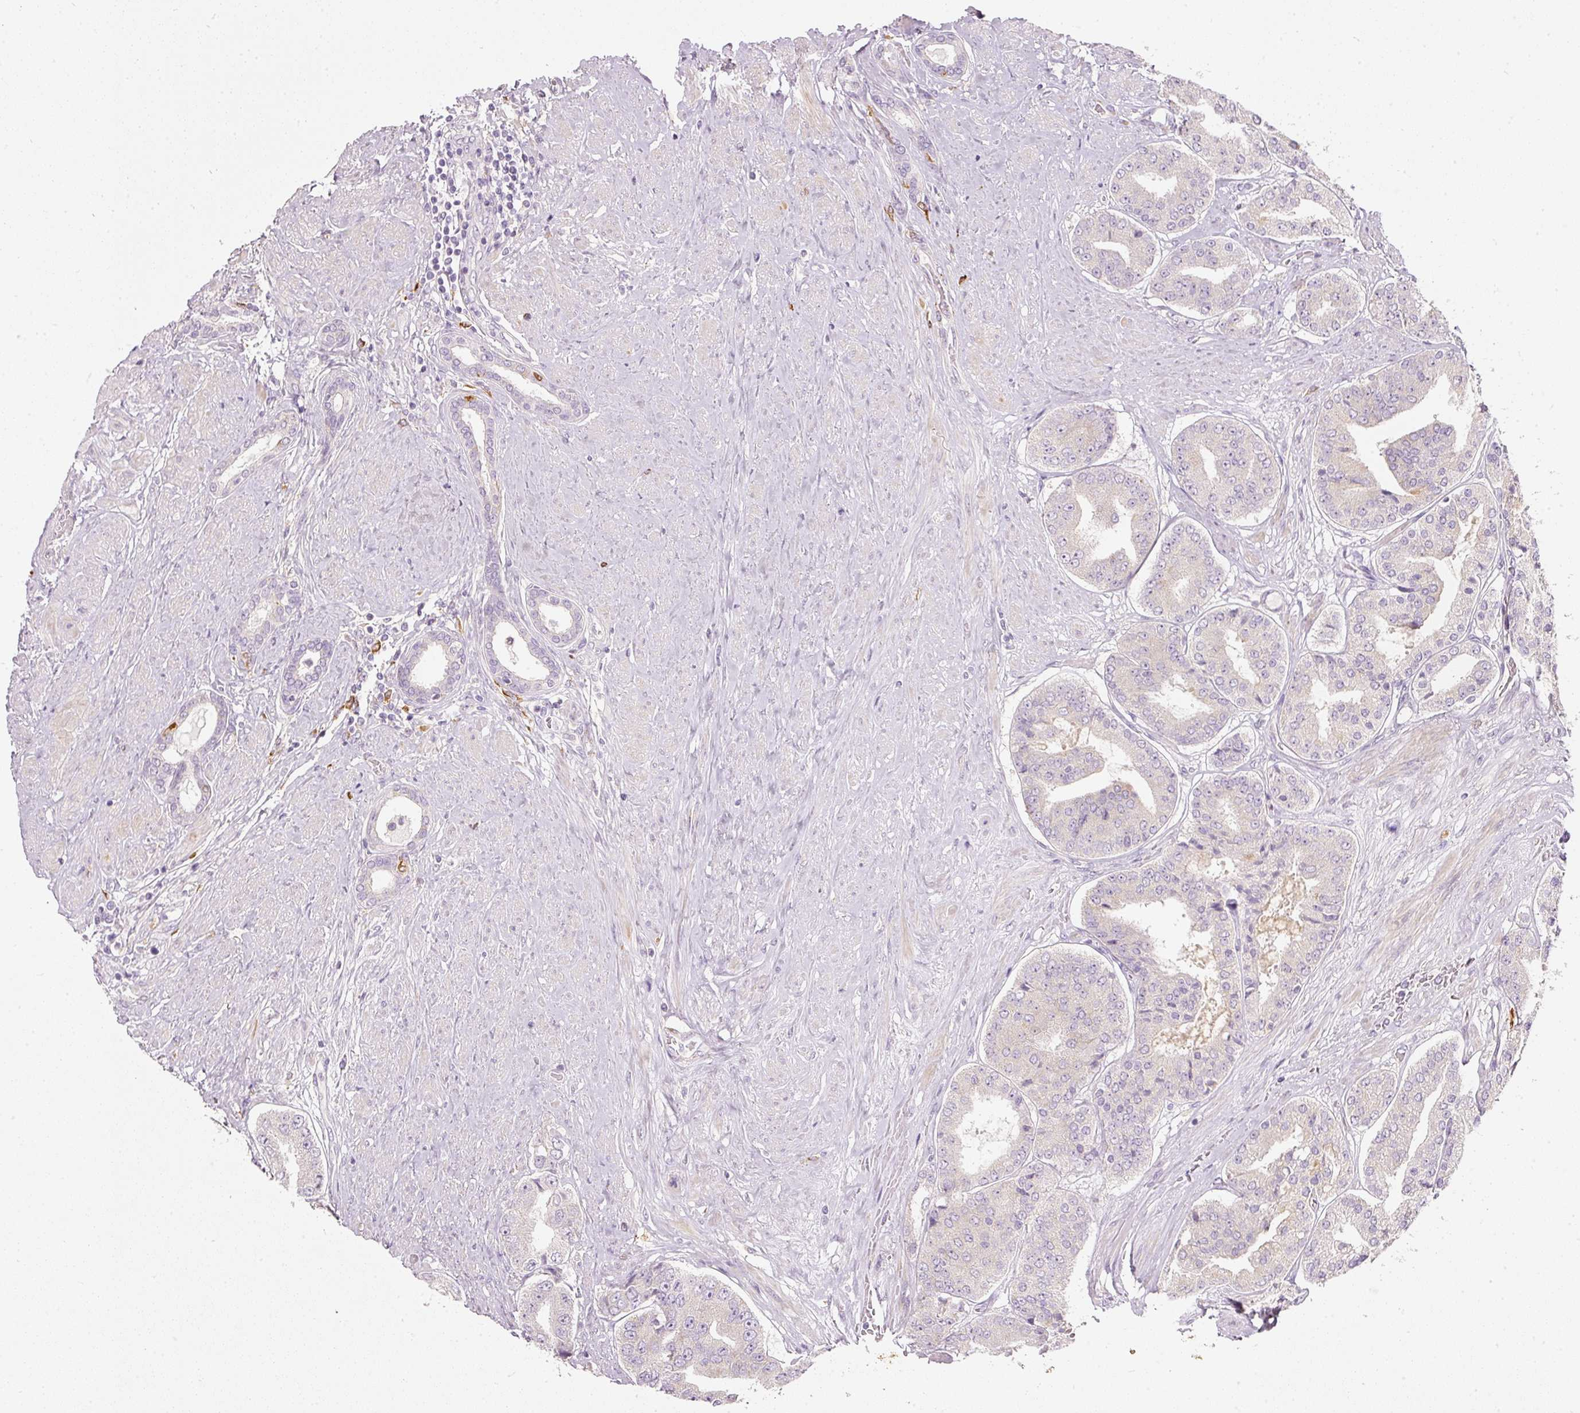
{"staining": {"intensity": "negative", "quantity": "none", "location": "none"}, "tissue": "prostate cancer", "cell_type": "Tumor cells", "image_type": "cancer", "snomed": [{"axis": "morphology", "description": "Adenocarcinoma, High grade"}, {"axis": "topography", "description": "Prostate"}], "caption": "DAB immunohistochemical staining of human prostate cancer (high-grade adenocarcinoma) exhibits no significant expression in tumor cells.", "gene": "MTHFD2", "patient": {"sex": "male", "age": 63}}